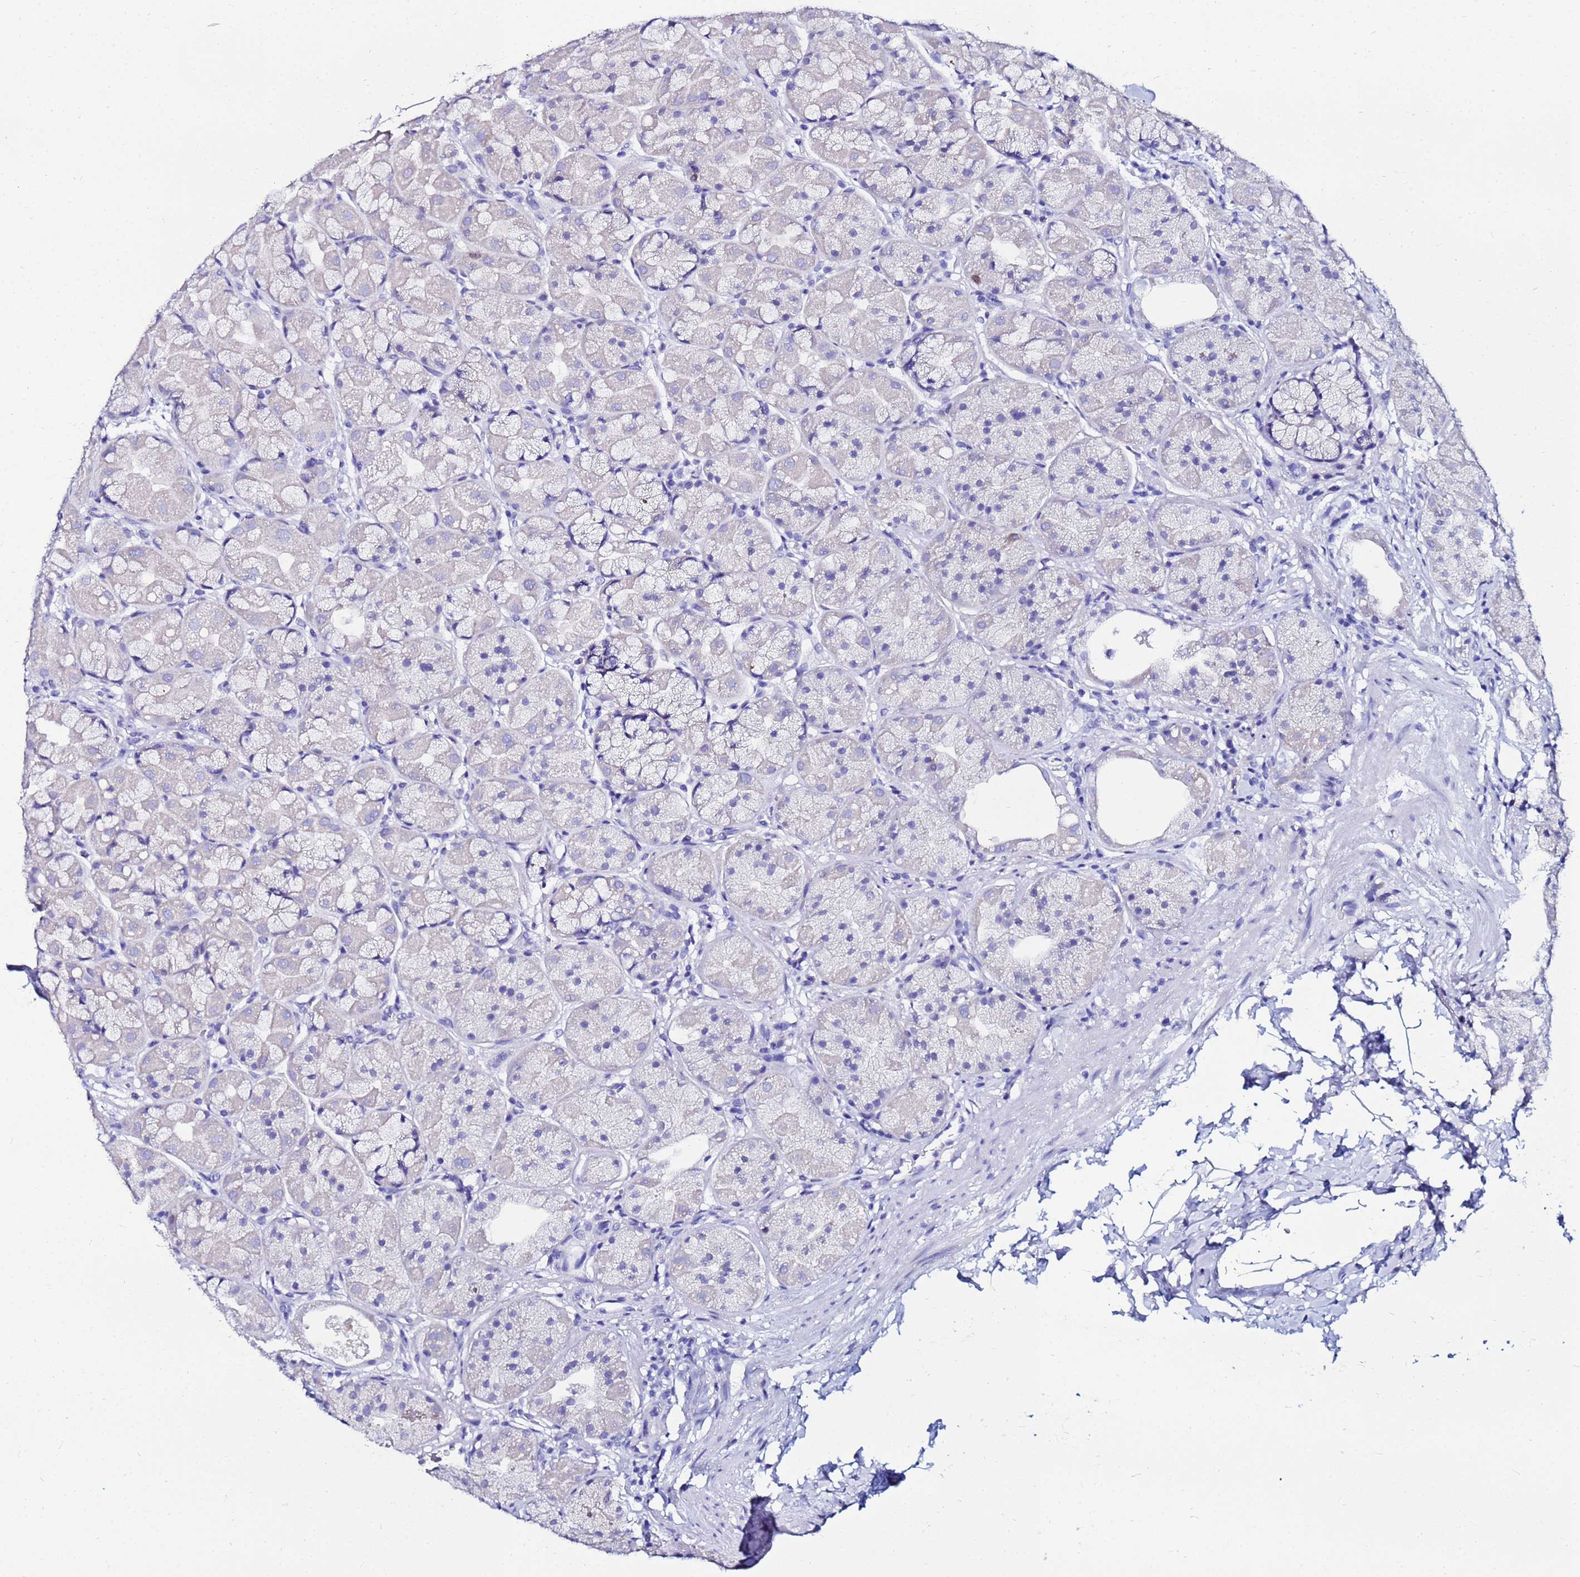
{"staining": {"intensity": "negative", "quantity": "none", "location": "none"}, "tissue": "stomach", "cell_type": "Glandular cells", "image_type": "normal", "snomed": [{"axis": "morphology", "description": "Normal tissue, NOS"}, {"axis": "topography", "description": "Stomach"}], "caption": "Glandular cells show no significant expression in unremarkable stomach. (Stains: DAB (3,3'-diaminobenzidine) immunohistochemistry (IHC) with hematoxylin counter stain, Microscopy: brightfield microscopy at high magnification).", "gene": "PPP1R14C", "patient": {"sex": "male", "age": 57}}